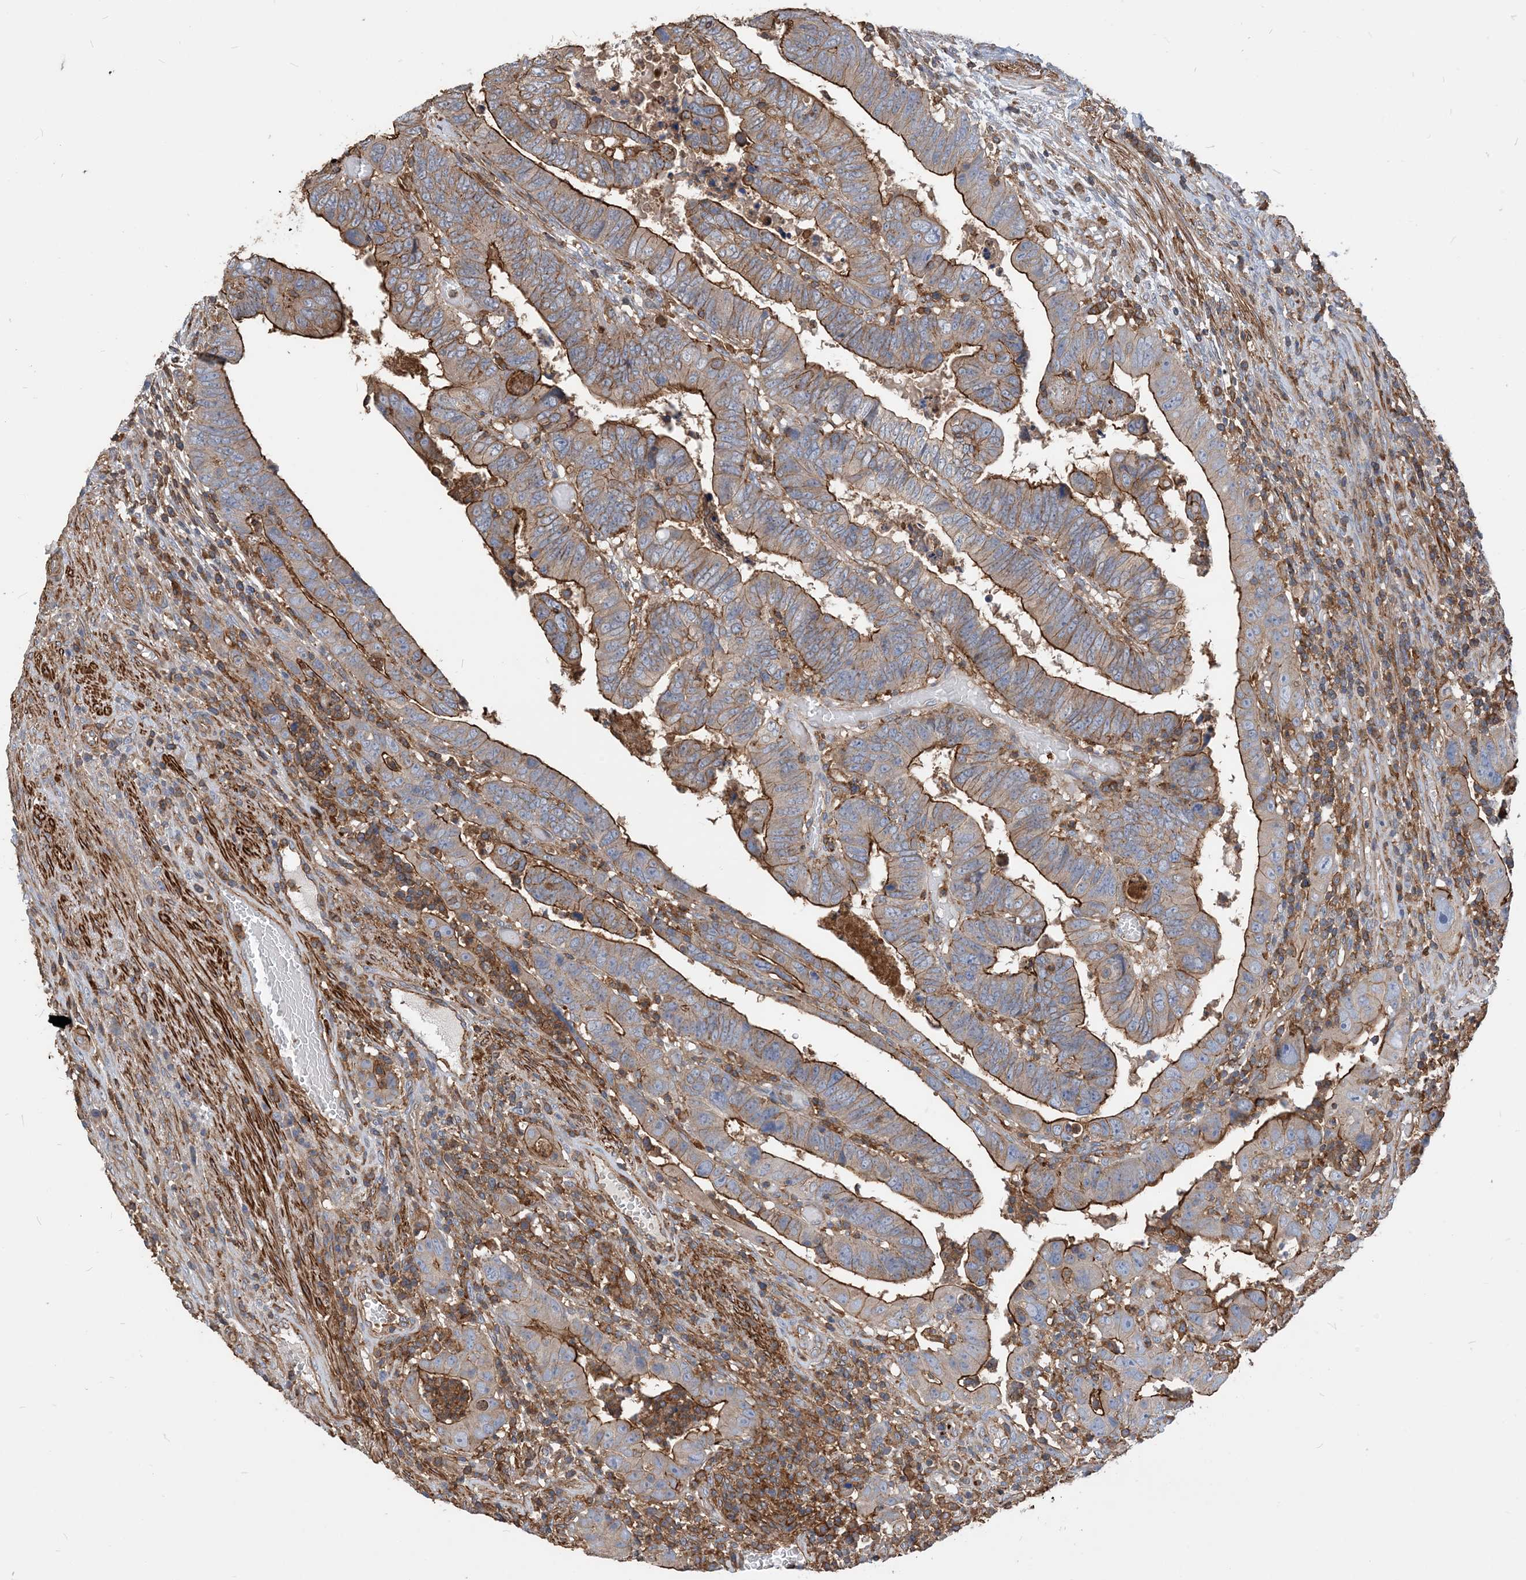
{"staining": {"intensity": "weak", "quantity": "25%-75%", "location": "cytoplasmic/membranous"}, "tissue": "colorectal cancer", "cell_type": "Tumor cells", "image_type": "cancer", "snomed": [{"axis": "morphology", "description": "Normal tissue, NOS"}, {"axis": "morphology", "description": "Adenocarcinoma, NOS"}, {"axis": "topography", "description": "Rectum"}], "caption": "Protein analysis of colorectal cancer tissue reveals weak cytoplasmic/membranous expression in approximately 25%-75% of tumor cells.", "gene": "PARVG", "patient": {"sex": "female", "age": 65}}